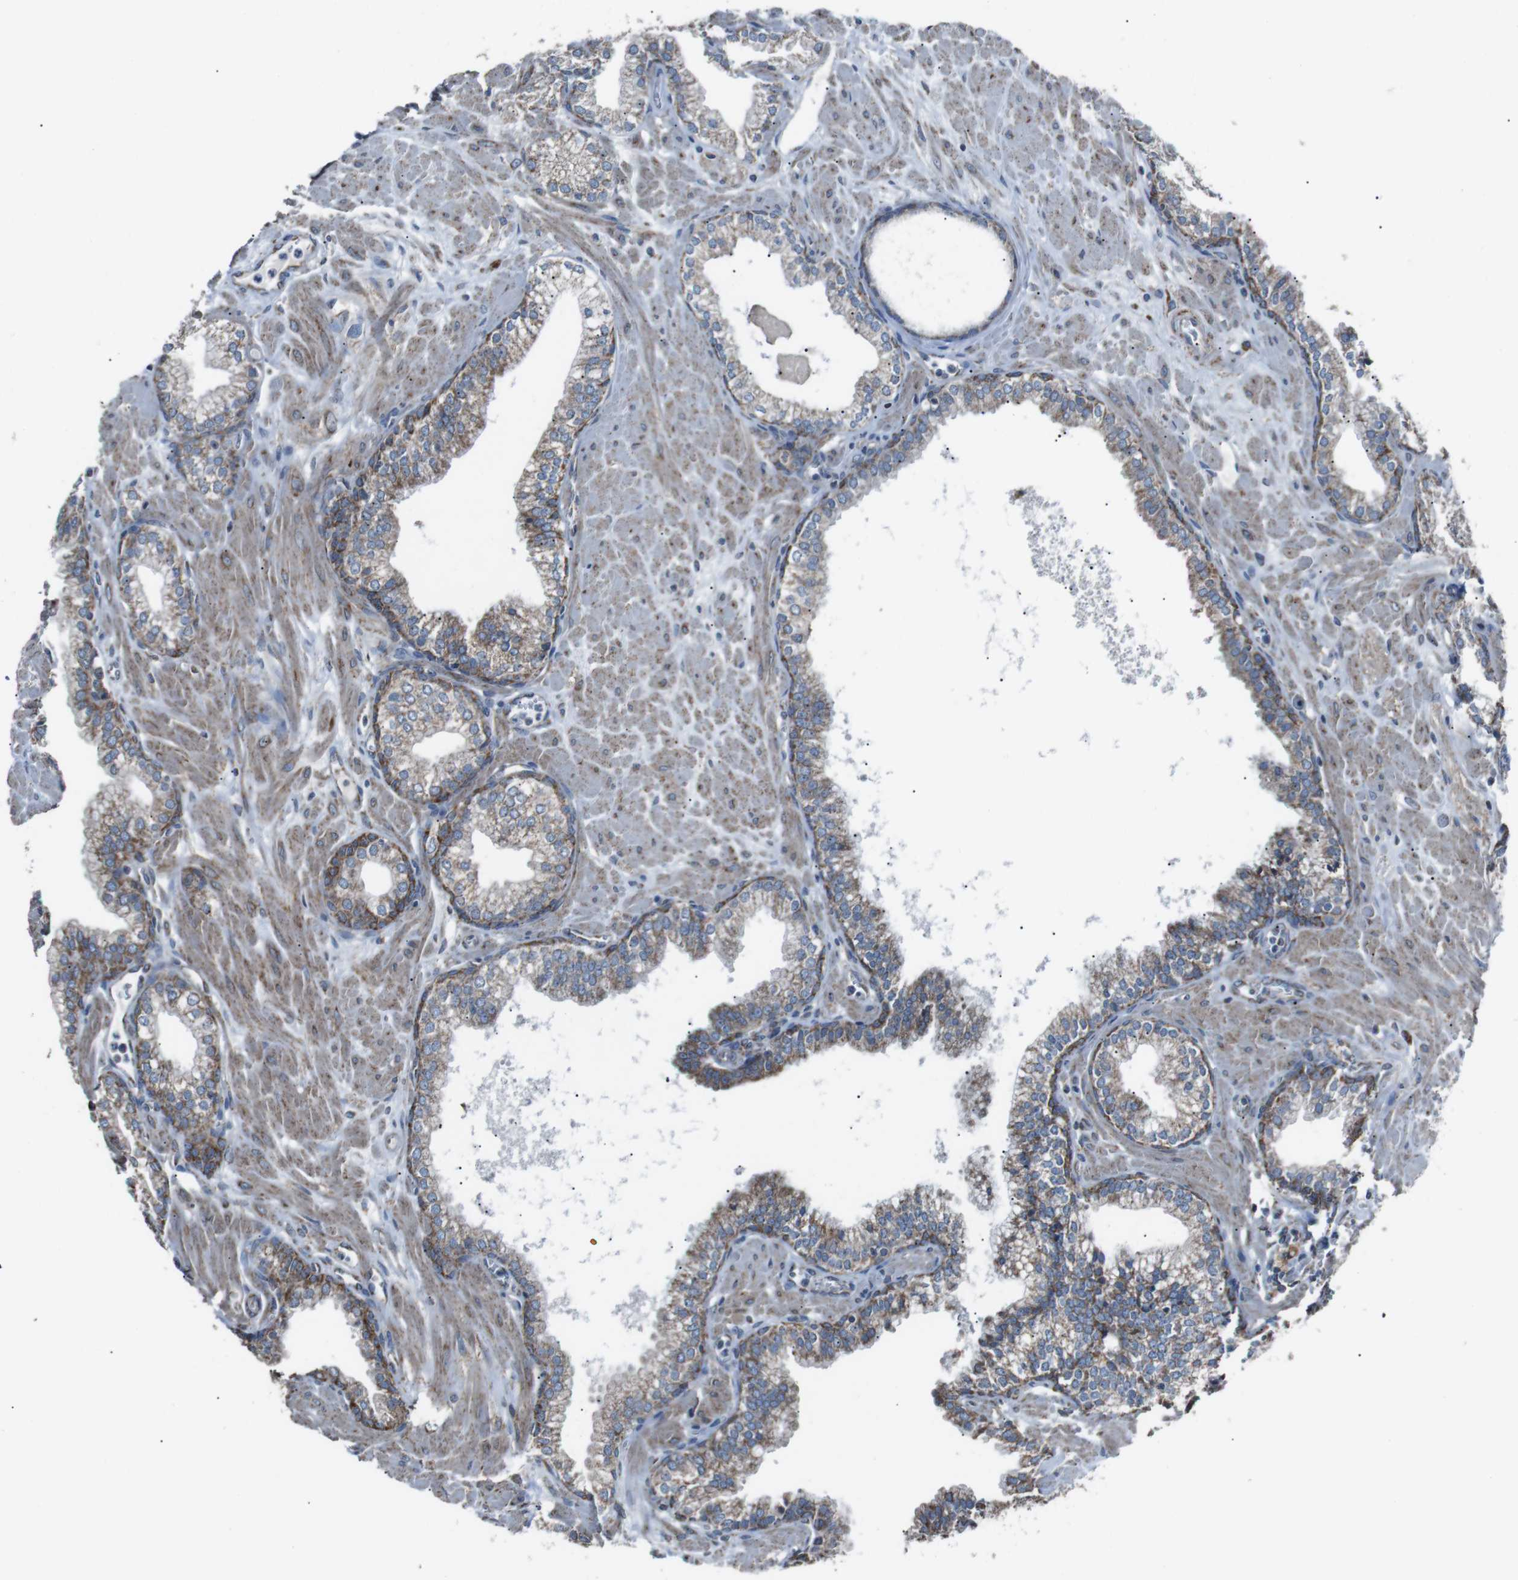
{"staining": {"intensity": "moderate", "quantity": "25%-75%", "location": "cytoplasmic/membranous"}, "tissue": "prostate", "cell_type": "Glandular cells", "image_type": "normal", "snomed": [{"axis": "morphology", "description": "Normal tissue, NOS"}, {"axis": "morphology", "description": "Urothelial carcinoma, Low grade"}, {"axis": "topography", "description": "Urinary bladder"}, {"axis": "topography", "description": "Prostate"}], "caption": "This micrograph displays IHC staining of unremarkable prostate, with medium moderate cytoplasmic/membranous positivity in approximately 25%-75% of glandular cells.", "gene": "CISD2", "patient": {"sex": "male", "age": 60}}